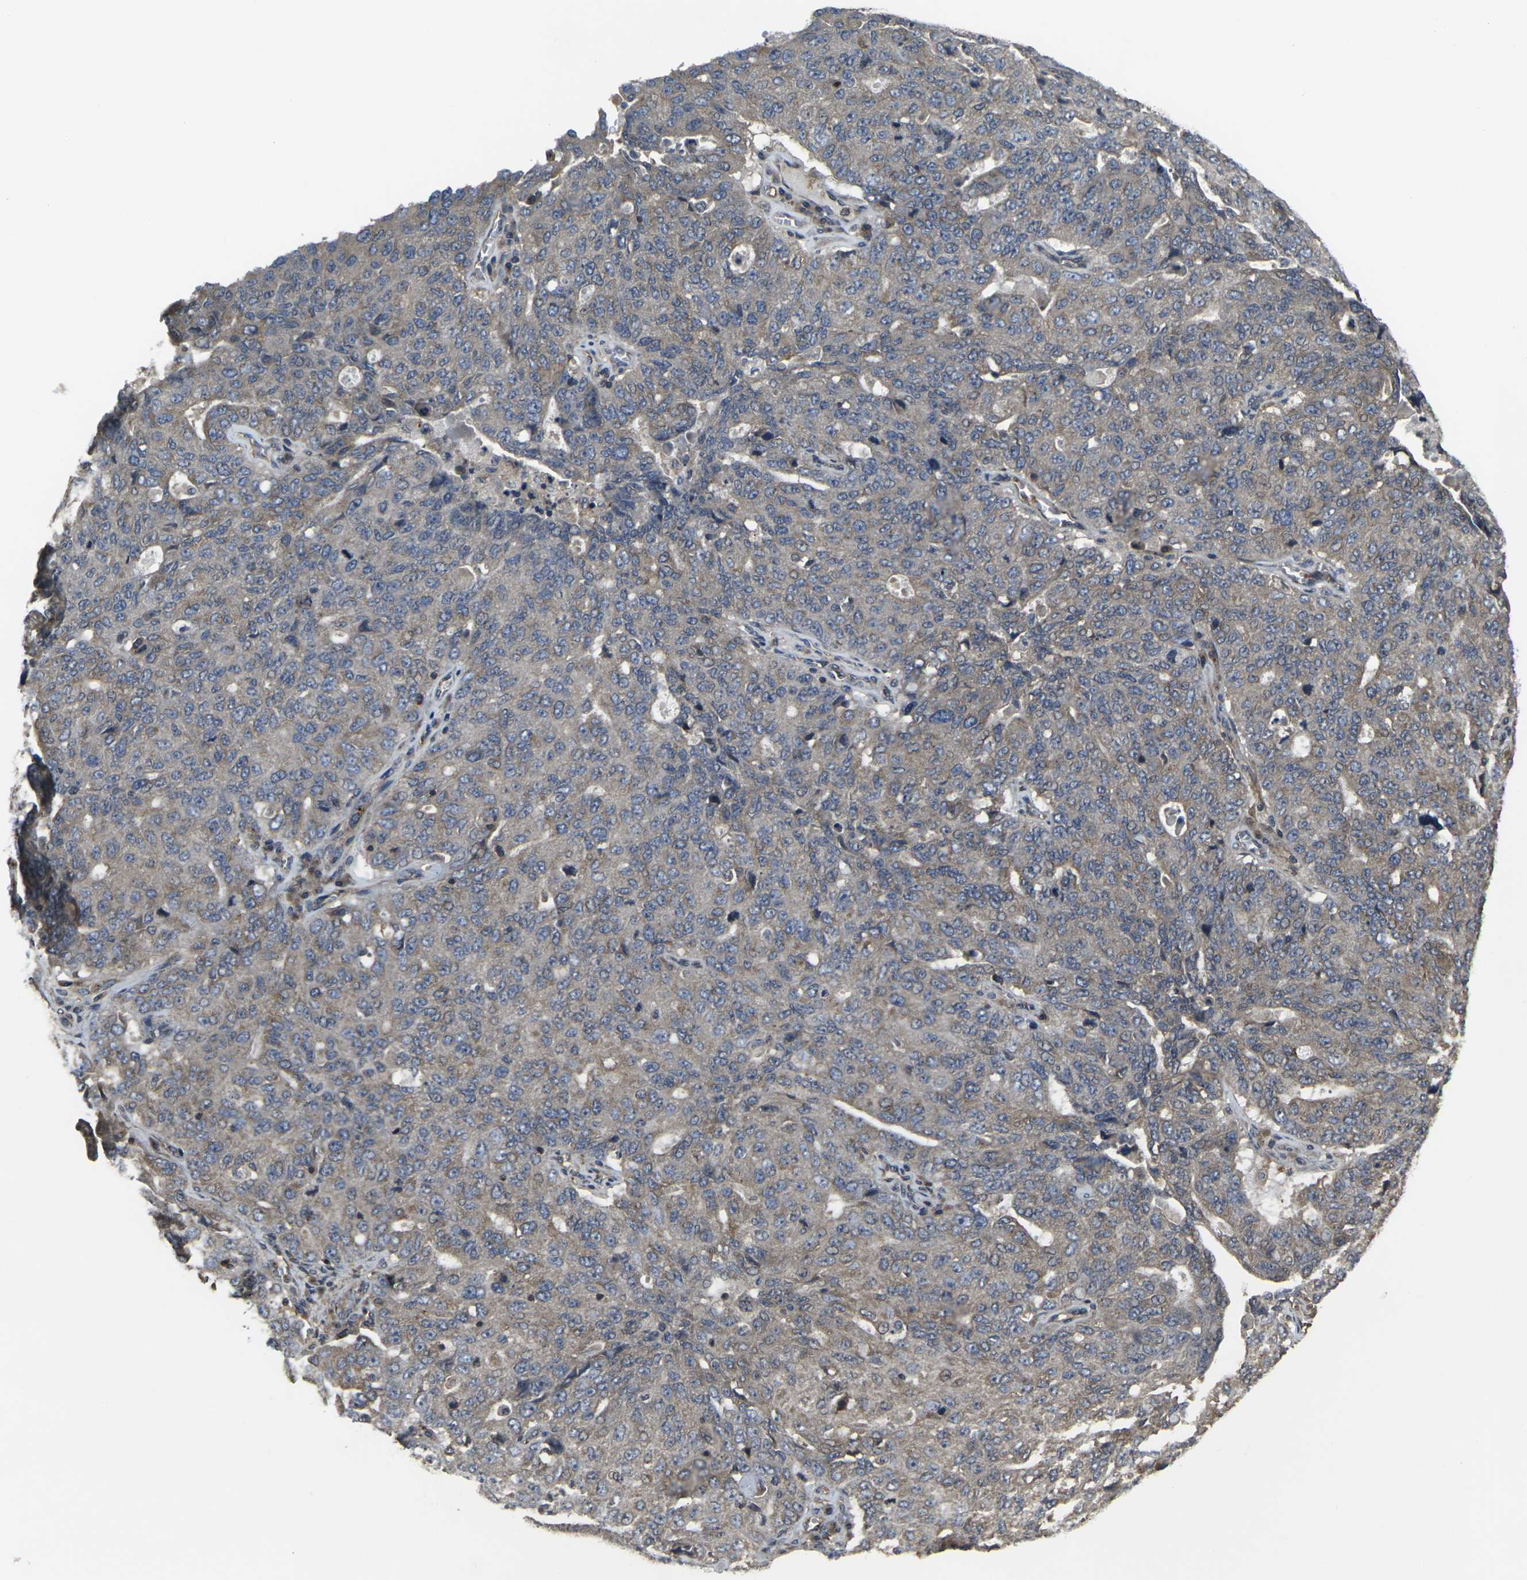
{"staining": {"intensity": "weak", "quantity": ">75%", "location": "cytoplasmic/membranous"}, "tissue": "ovarian cancer", "cell_type": "Tumor cells", "image_type": "cancer", "snomed": [{"axis": "morphology", "description": "Carcinoma, endometroid"}, {"axis": "topography", "description": "Ovary"}], "caption": "Immunohistochemical staining of human endometroid carcinoma (ovarian) demonstrates weak cytoplasmic/membranous protein staining in about >75% of tumor cells.", "gene": "PRKACB", "patient": {"sex": "female", "age": 62}}